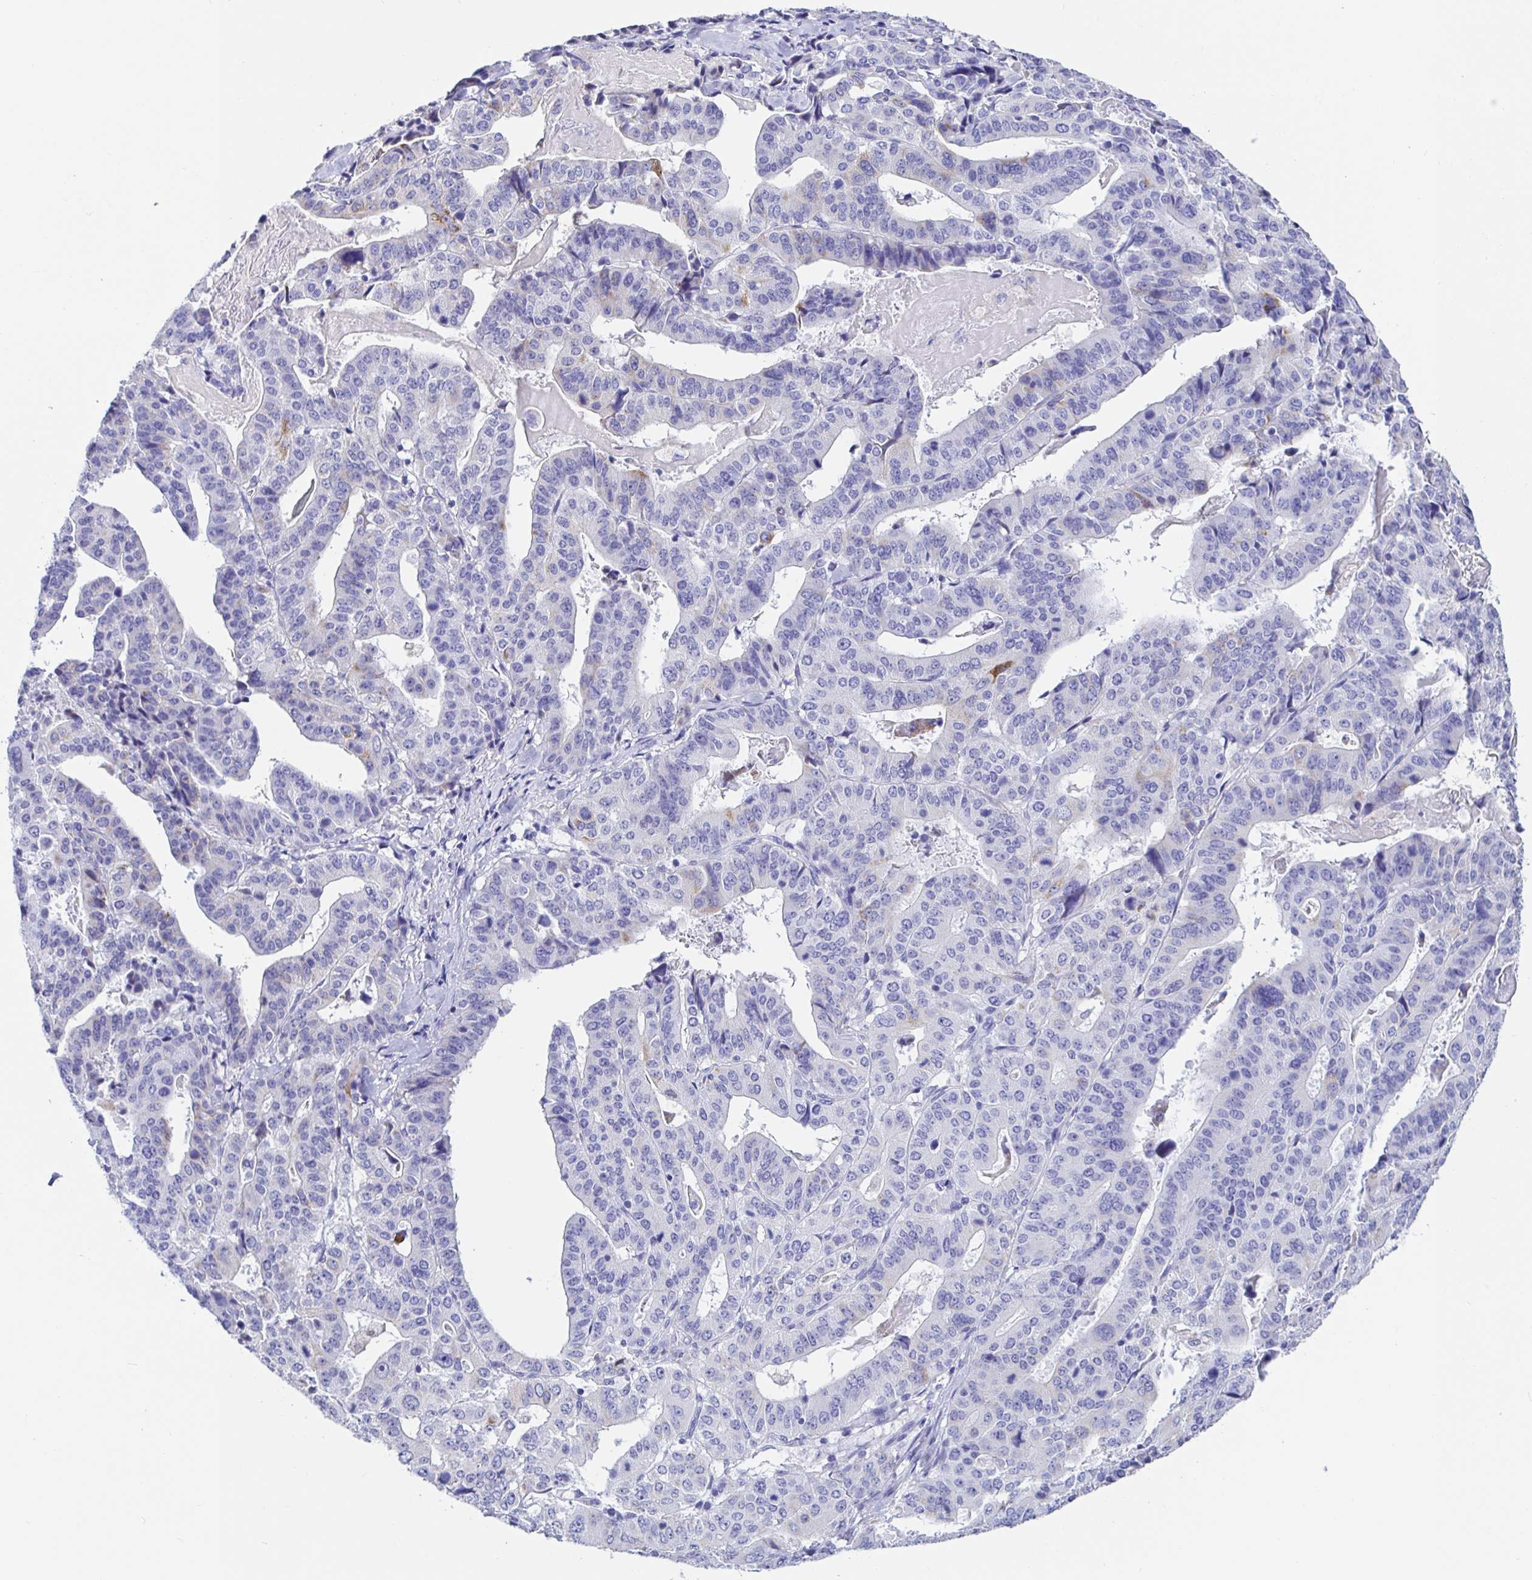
{"staining": {"intensity": "negative", "quantity": "none", "location": "none"}, "tissue": "stomach cancer", "cell_type": "Tumor cells", "image_type": "cancer", "snomed": [{"axis": "morphology", "description": "Adenocarcinoma, NOS"}, {"axis": "topography", "description": "Stomach"}], "caption": "Immunohistochemistry micrograph of stomach adenocarcinoma stained for a protein (brown), which shows no expression in tumor cells.", "gene": "MAOA", "patient": {"sex": "male", "age": 48}}